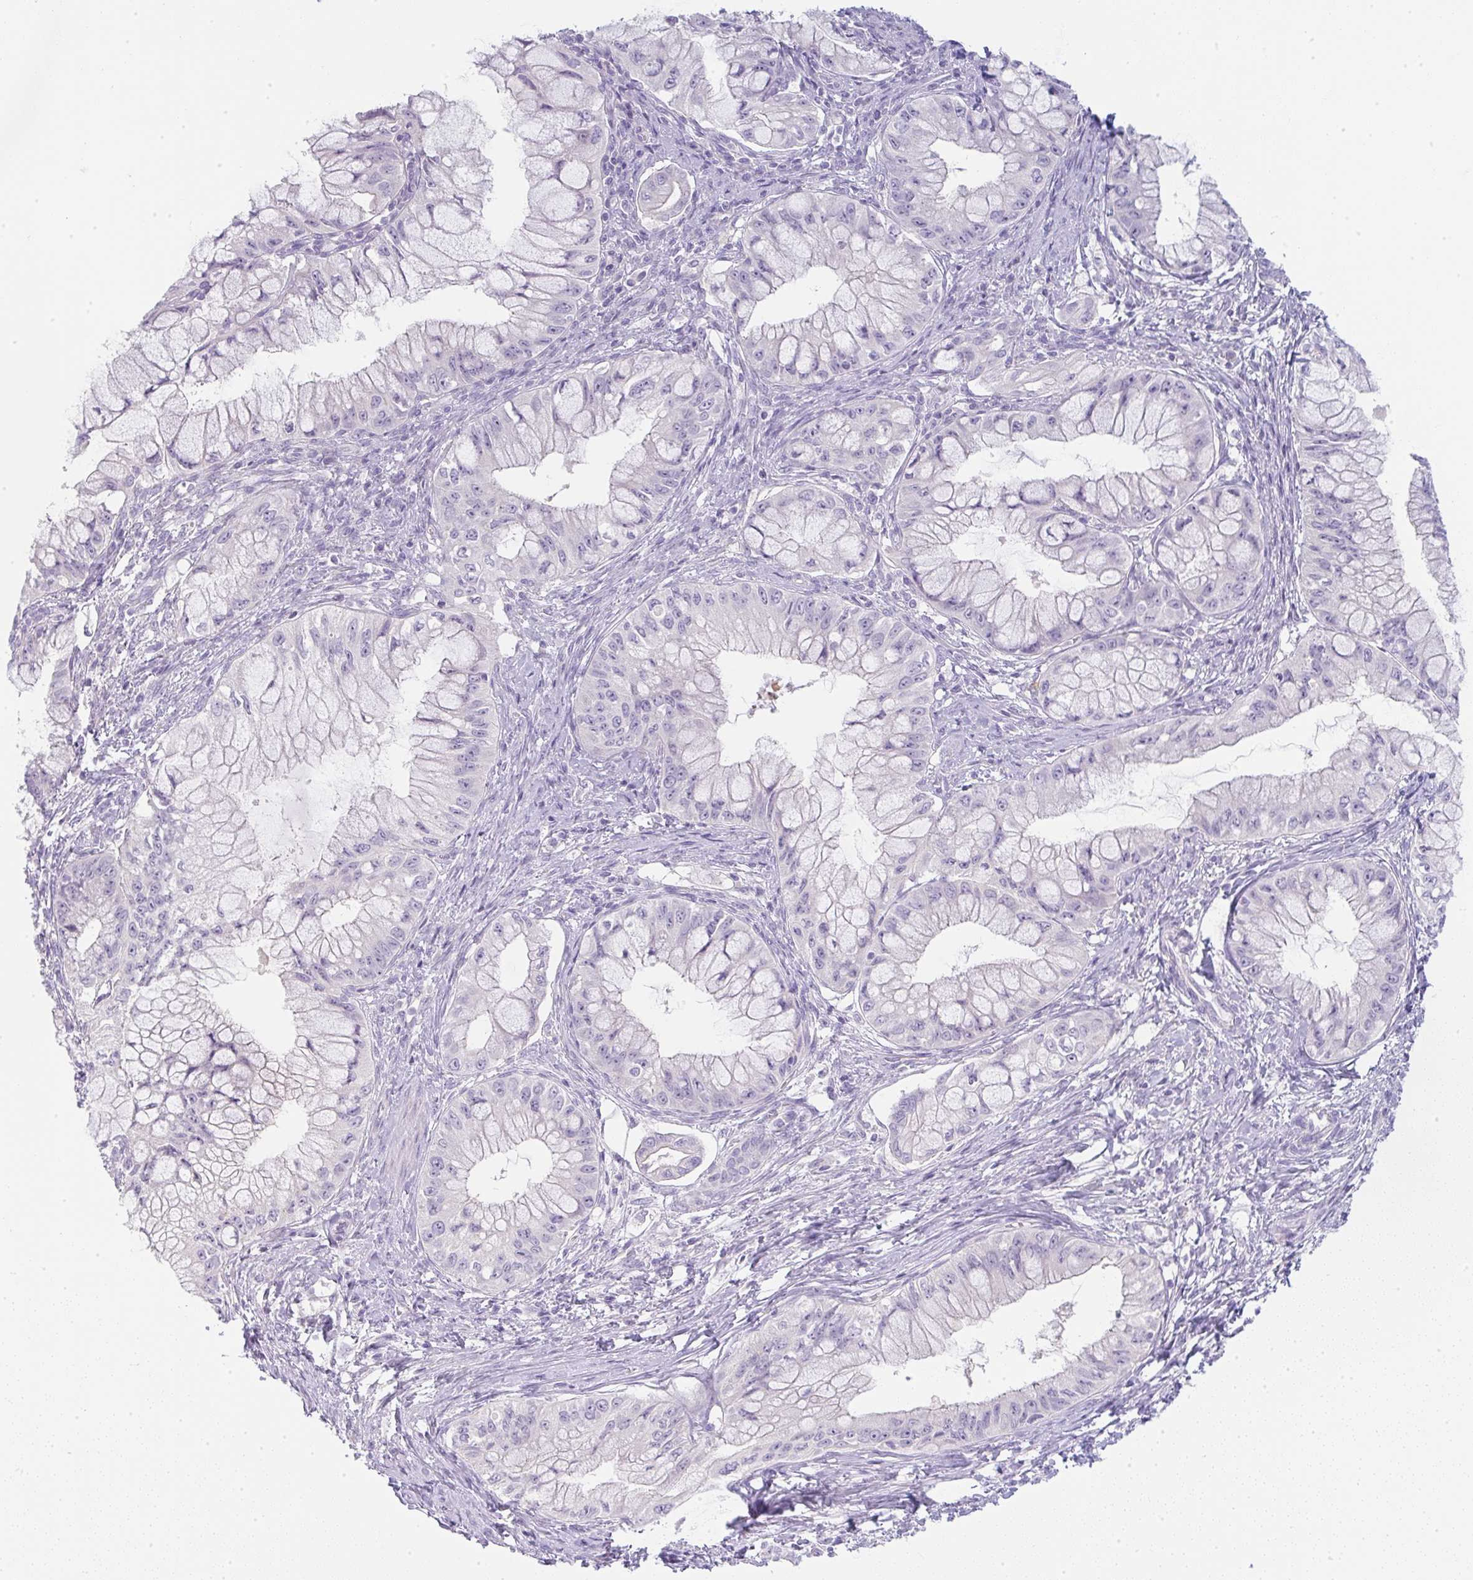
{"staining": {"intensity": "negative", "quantity": "none", "location": "none"}, "tissue": "pancreatic cancer", "cell_type": "Tumor cells", "image_type": "cancer", "snomed": [{"axis": "morphology", "description": "Adenocarcinoma, NOS"}, {"axis": "topography", "description": "Pancreas"}], "caption": "Adenocarcinoma (pancreatic) was stained to show a protein in brown. There is no significant staining in tumor cells.", "gene": "LPAR4", "patient": {"sex": "male", "age": 48}}